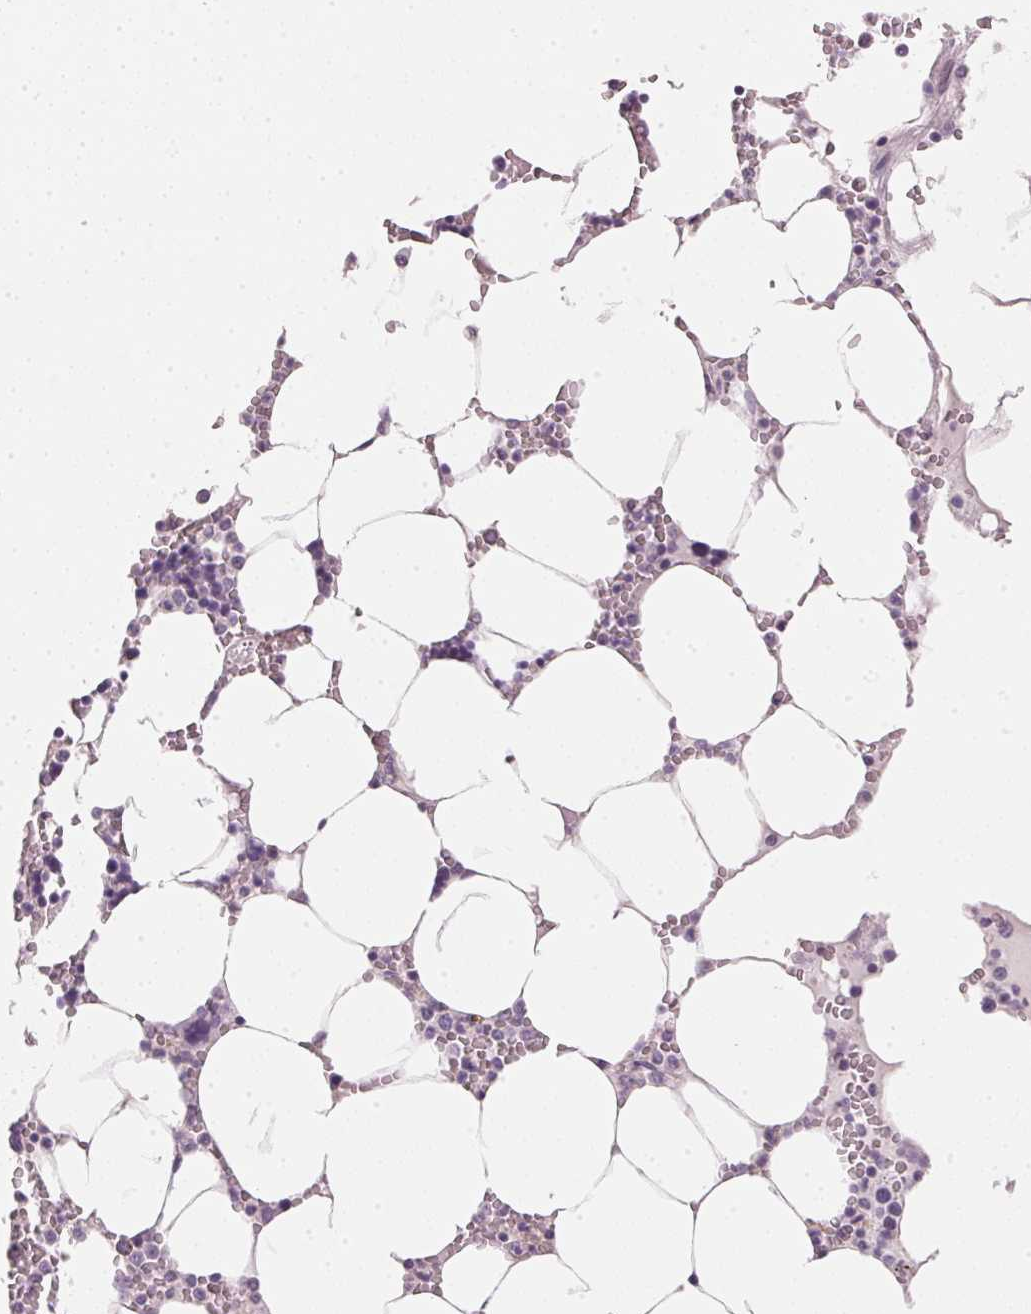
{"staining": {"intensity": "negative", "quantity": "none", "location": "none"}, "tissue": "bone marrow", "cell_type": "Hematopoietic cells", "image_type": "normal", "snomed": [{"axis": "morphology", "description": "Normal tissue, NOS"}, {"axis": "topography", "description": "Bone marrow"}], "caption": "Immunohistochemistry (IHC) histopathology image of normal bone marrow stained for a protein (brown), which exhibits no positivity in hematopoietic cells.", "gene": "IGFBP1", "patient": {"sex": "male", "age": 64}}